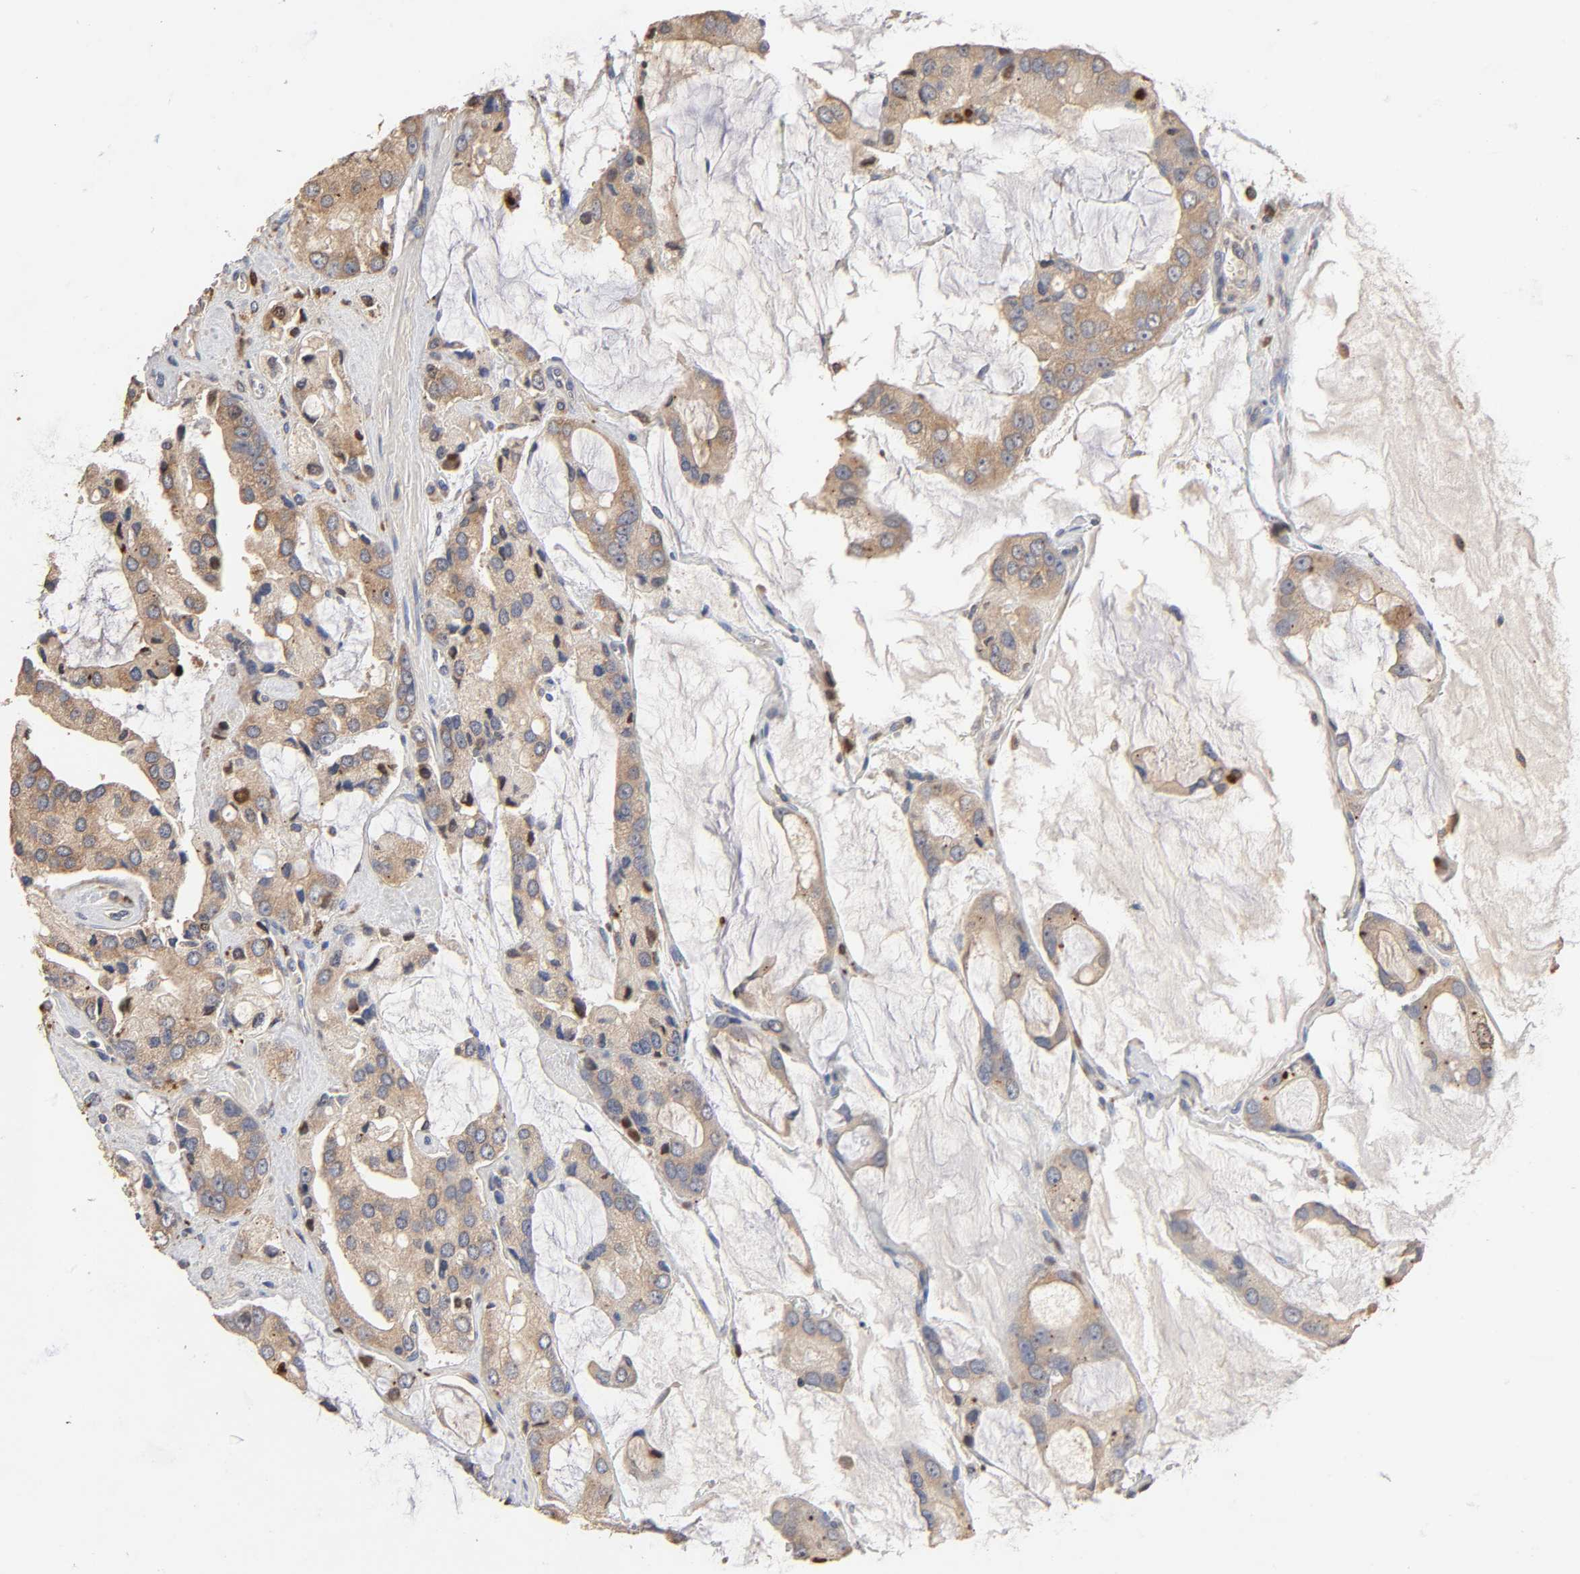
{"staining": {"intensity": "weak", "quantity": ">75%", "location": "cytoplasmic/membranous"}, "tissue": "prostate cancer", "cell_type": "Tumor cells", "image_type": "cancer", "snomed": [{"axis": "morphology", "description": "Adenocarcinoma, High grade"}, {"axis": "topography", "description": "Prostate"}], "caption": "Adenocarcinoma (high-grade) (prostate) stained with a brown dye demonstrates weak cytoplasmic/membranous positive expression in about >75% of tumor cells.", "gene": "EIF4G2", "patient": {"sex": "male", "age": 67}}